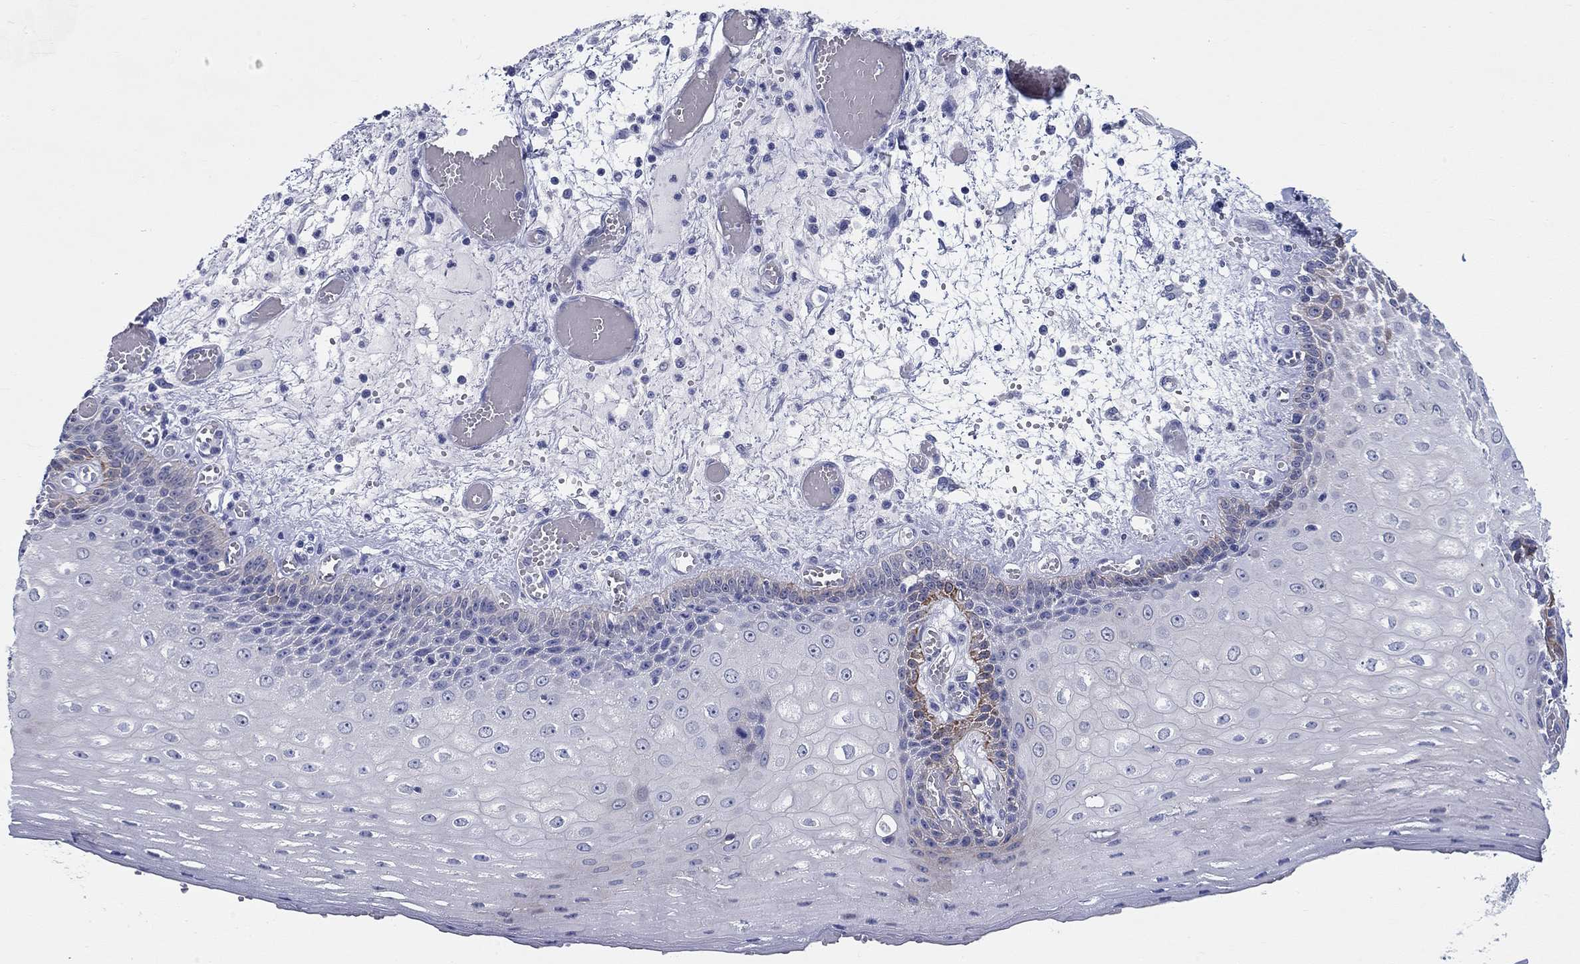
{"staining": {"intensity": "strong", "quantity": "<25%", "location": "cytoplasmic/membranous"}, "tissue": "esophagus", "cell_type": "Squamous epithelial cells", "image_type": "normal", "snomed": [{"axis": "morphology", "description": "Normal tissue, NOS"}, {"axis": "topography", "description": "Esophagus"}], "caption": "Immunohistochemical staining of benign human esophagus displays strong cytoplasmic/membranous protein expression in approximately <25% of squamous epithelial cells.", "gene": "RAP1GAP", "patient": {"sex": "male", "age": 58}}